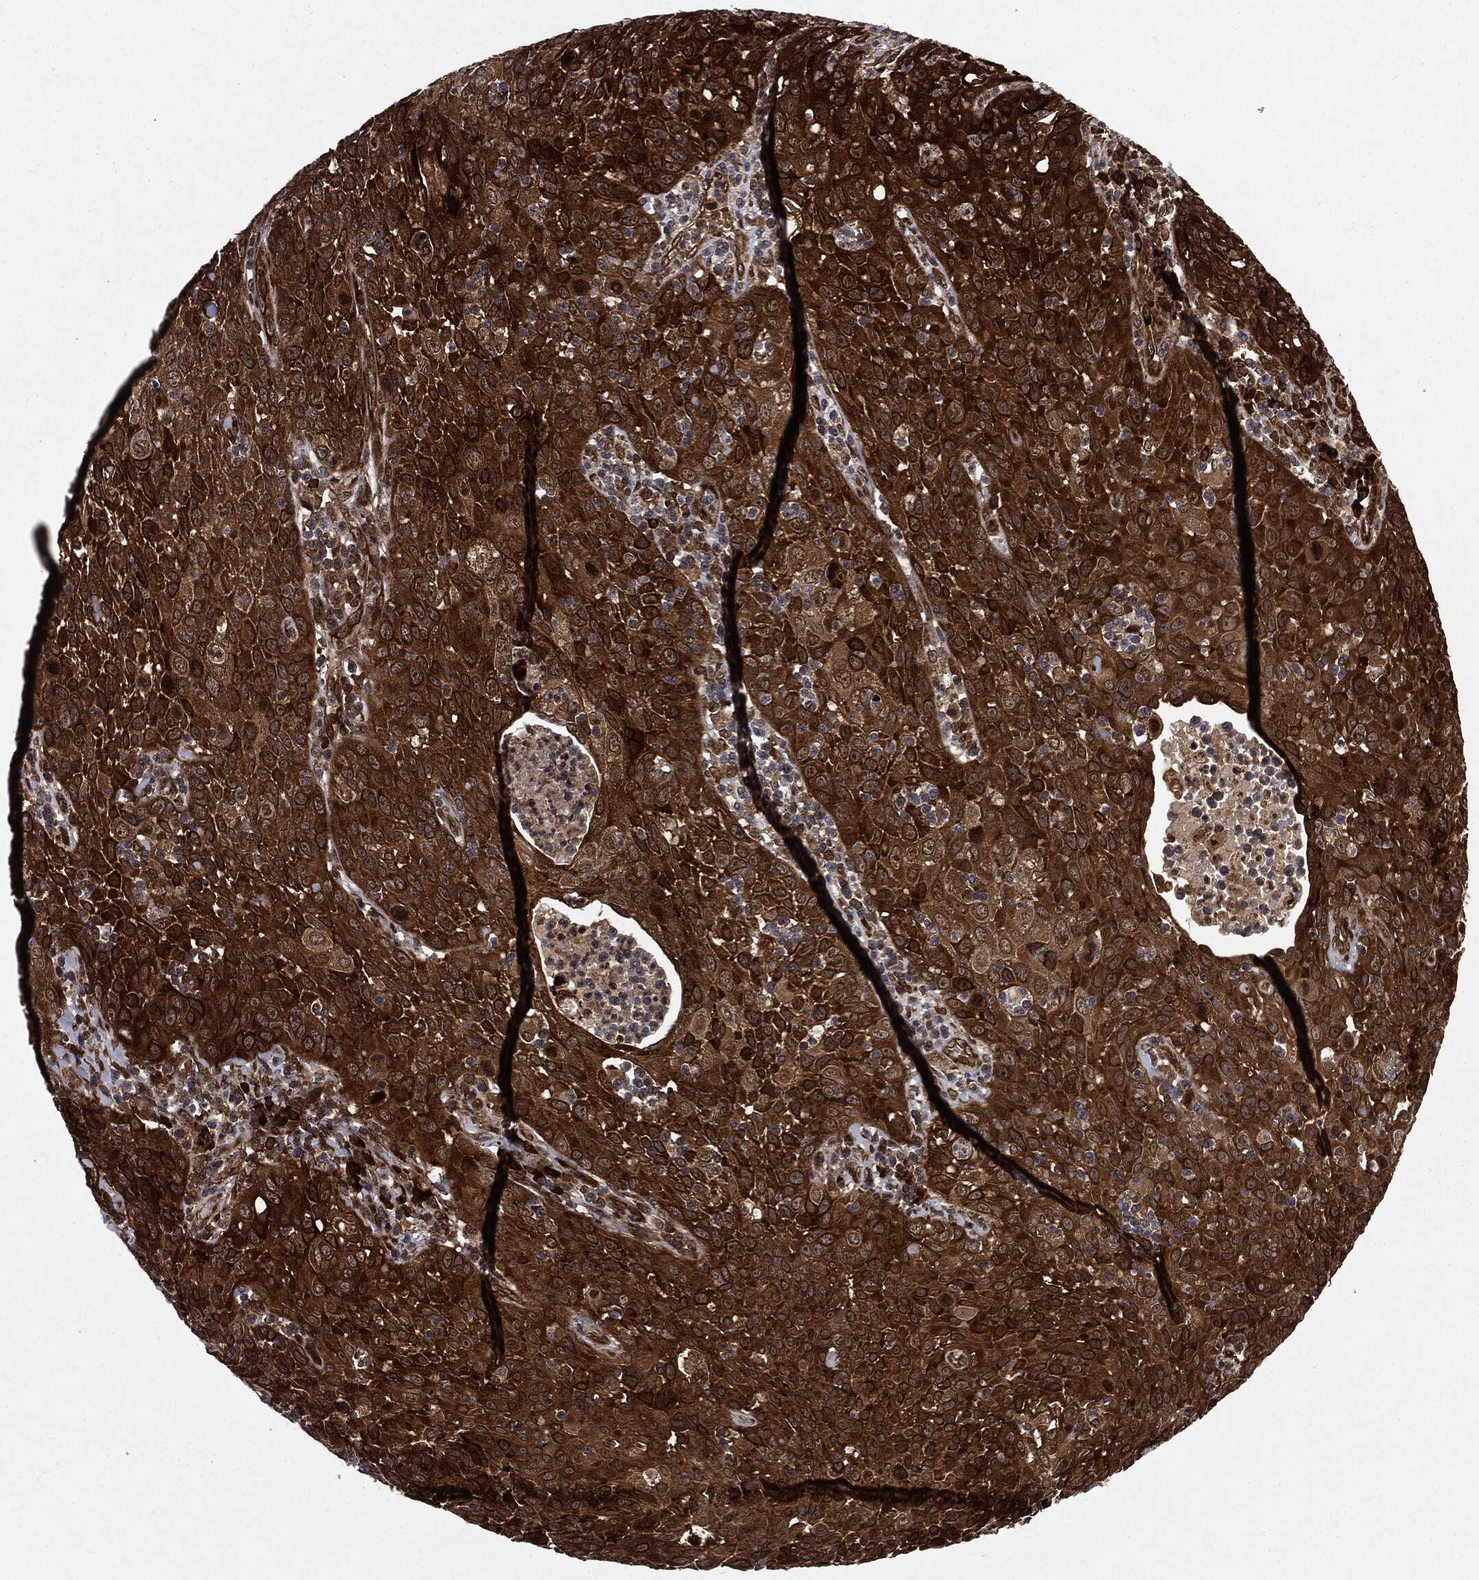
{"staining": {"intensity": "strong", "quantity": ">75%", "location": "cytoplasmic/membranous"}, "tissue": "cervical cancer", "cell_type": "Tumor cells", "image_type": "cancer", "snomed": [{"axis": "morphology", "description": "Squamous cell carcinoma, NOS"}, {"axis": "topography", "description": "Cervix"}], "caption": "Tumor cells reveal high levels of strong cytoplasmic/membranous staining in approximately >75% of cells in human cervical cancer (squamous cell carcinoma).", "gene": "OTUB1", "patient": {"sex": "female", "age": 26}}